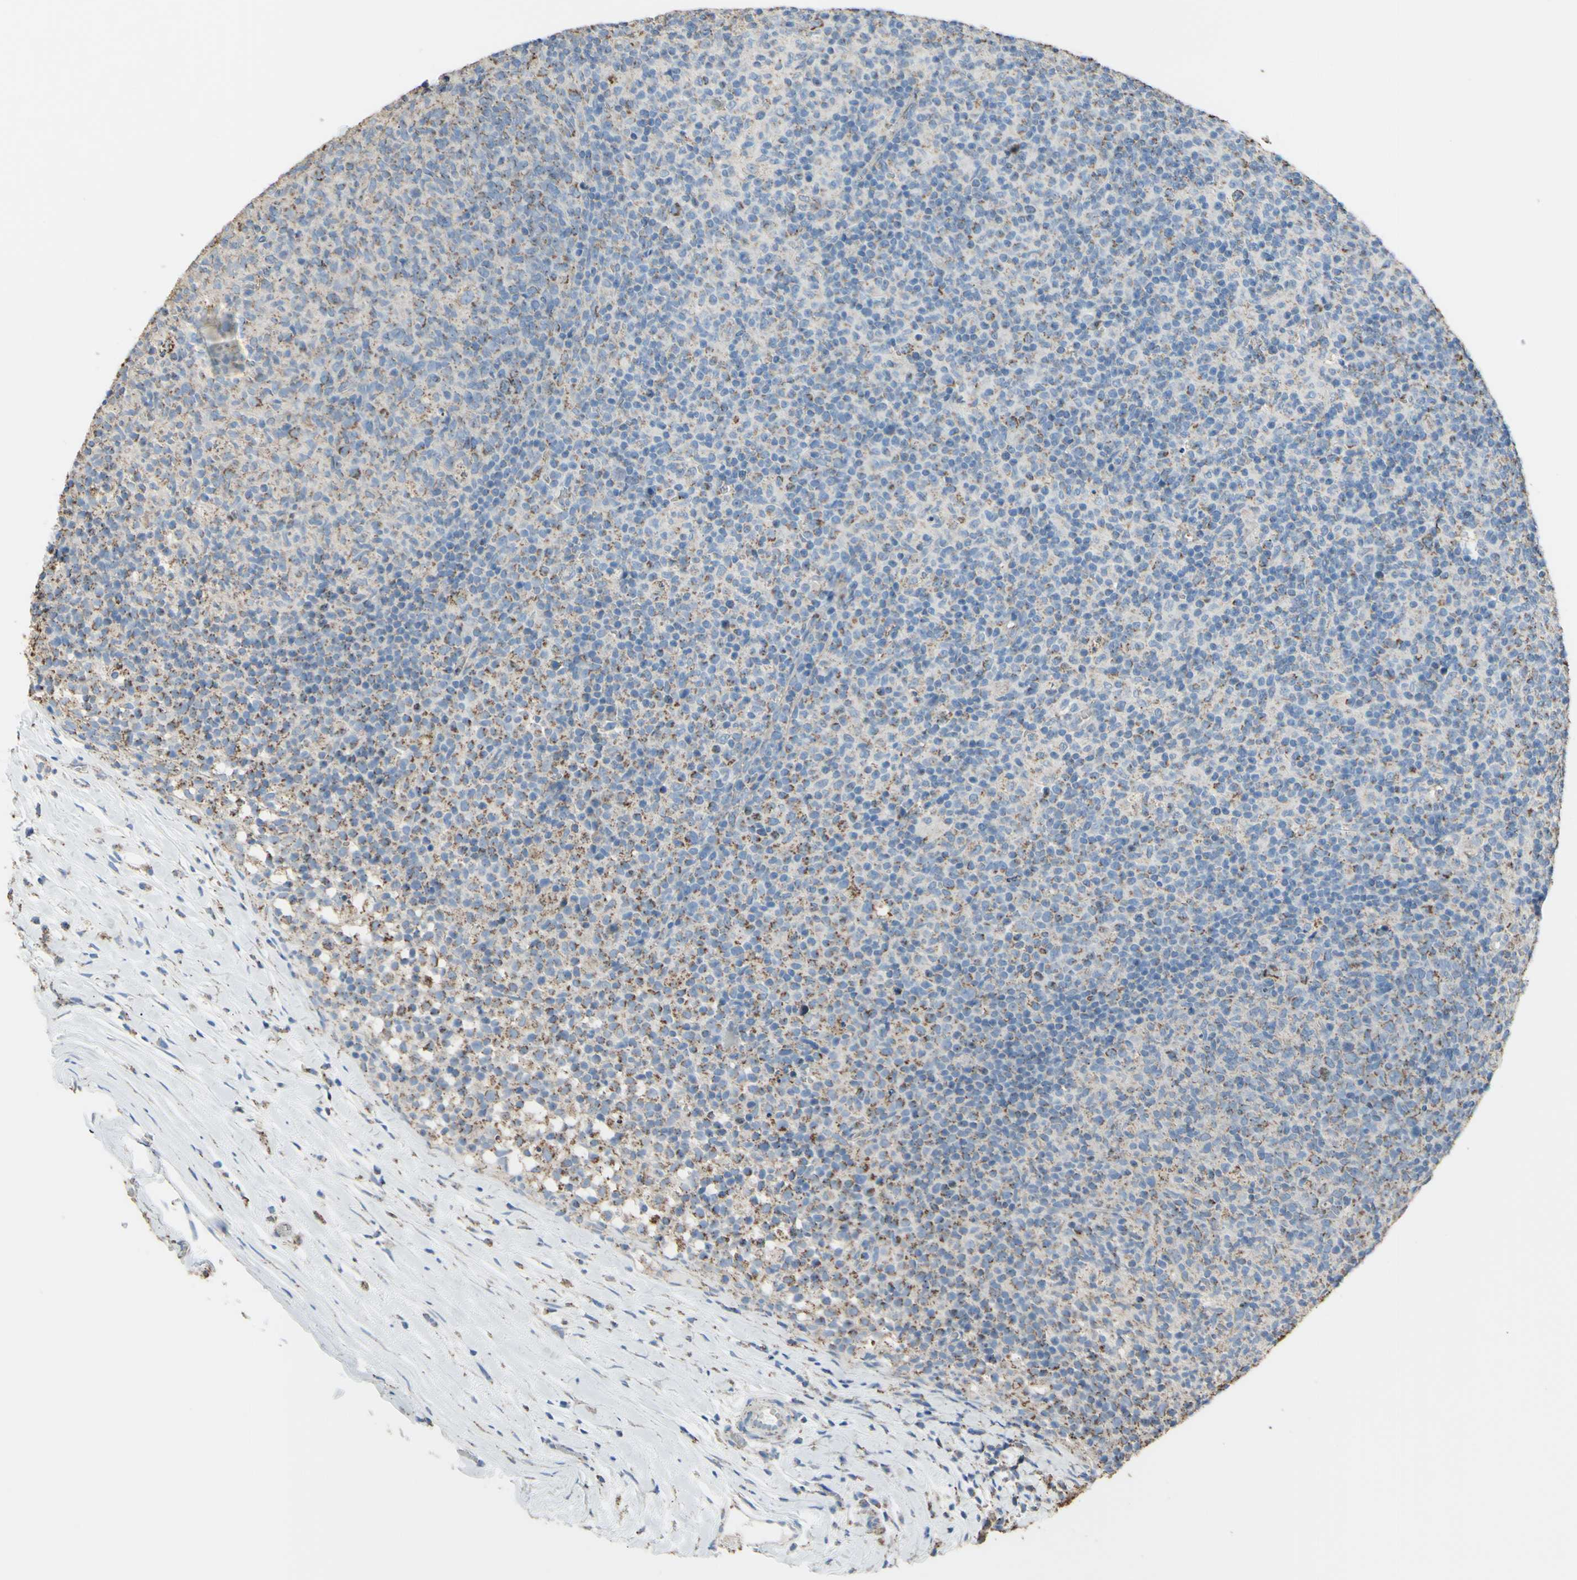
{"staining": {"intensity": "moderate", "quantity": "25%-75%", "location": "cytoplasmic/membranous"}, "tissue": "lymph node", "cell_type": "Germinal center cells", "image_type": "normal", "snomed": [{"axis": "morphology", "description": "Normal tissue, NOS"}, {"axis": "morphology", "description": "Inflammation, NOS"}, {"axis": "topography", "description": "Lymph node"}], "caption": "Protein expression analysis of unremarkable human lymph node reveals moderate cytoplasmic/membranous positivity in approximately 25%-75% of germinal center cells. The staining is performed using DAB brown chromogen to label protein expression. The nuclei are counter-stained blue using hematoxylin.", "gene": "CMKLR2", "patient": {"sex": "male", "age": 55}}